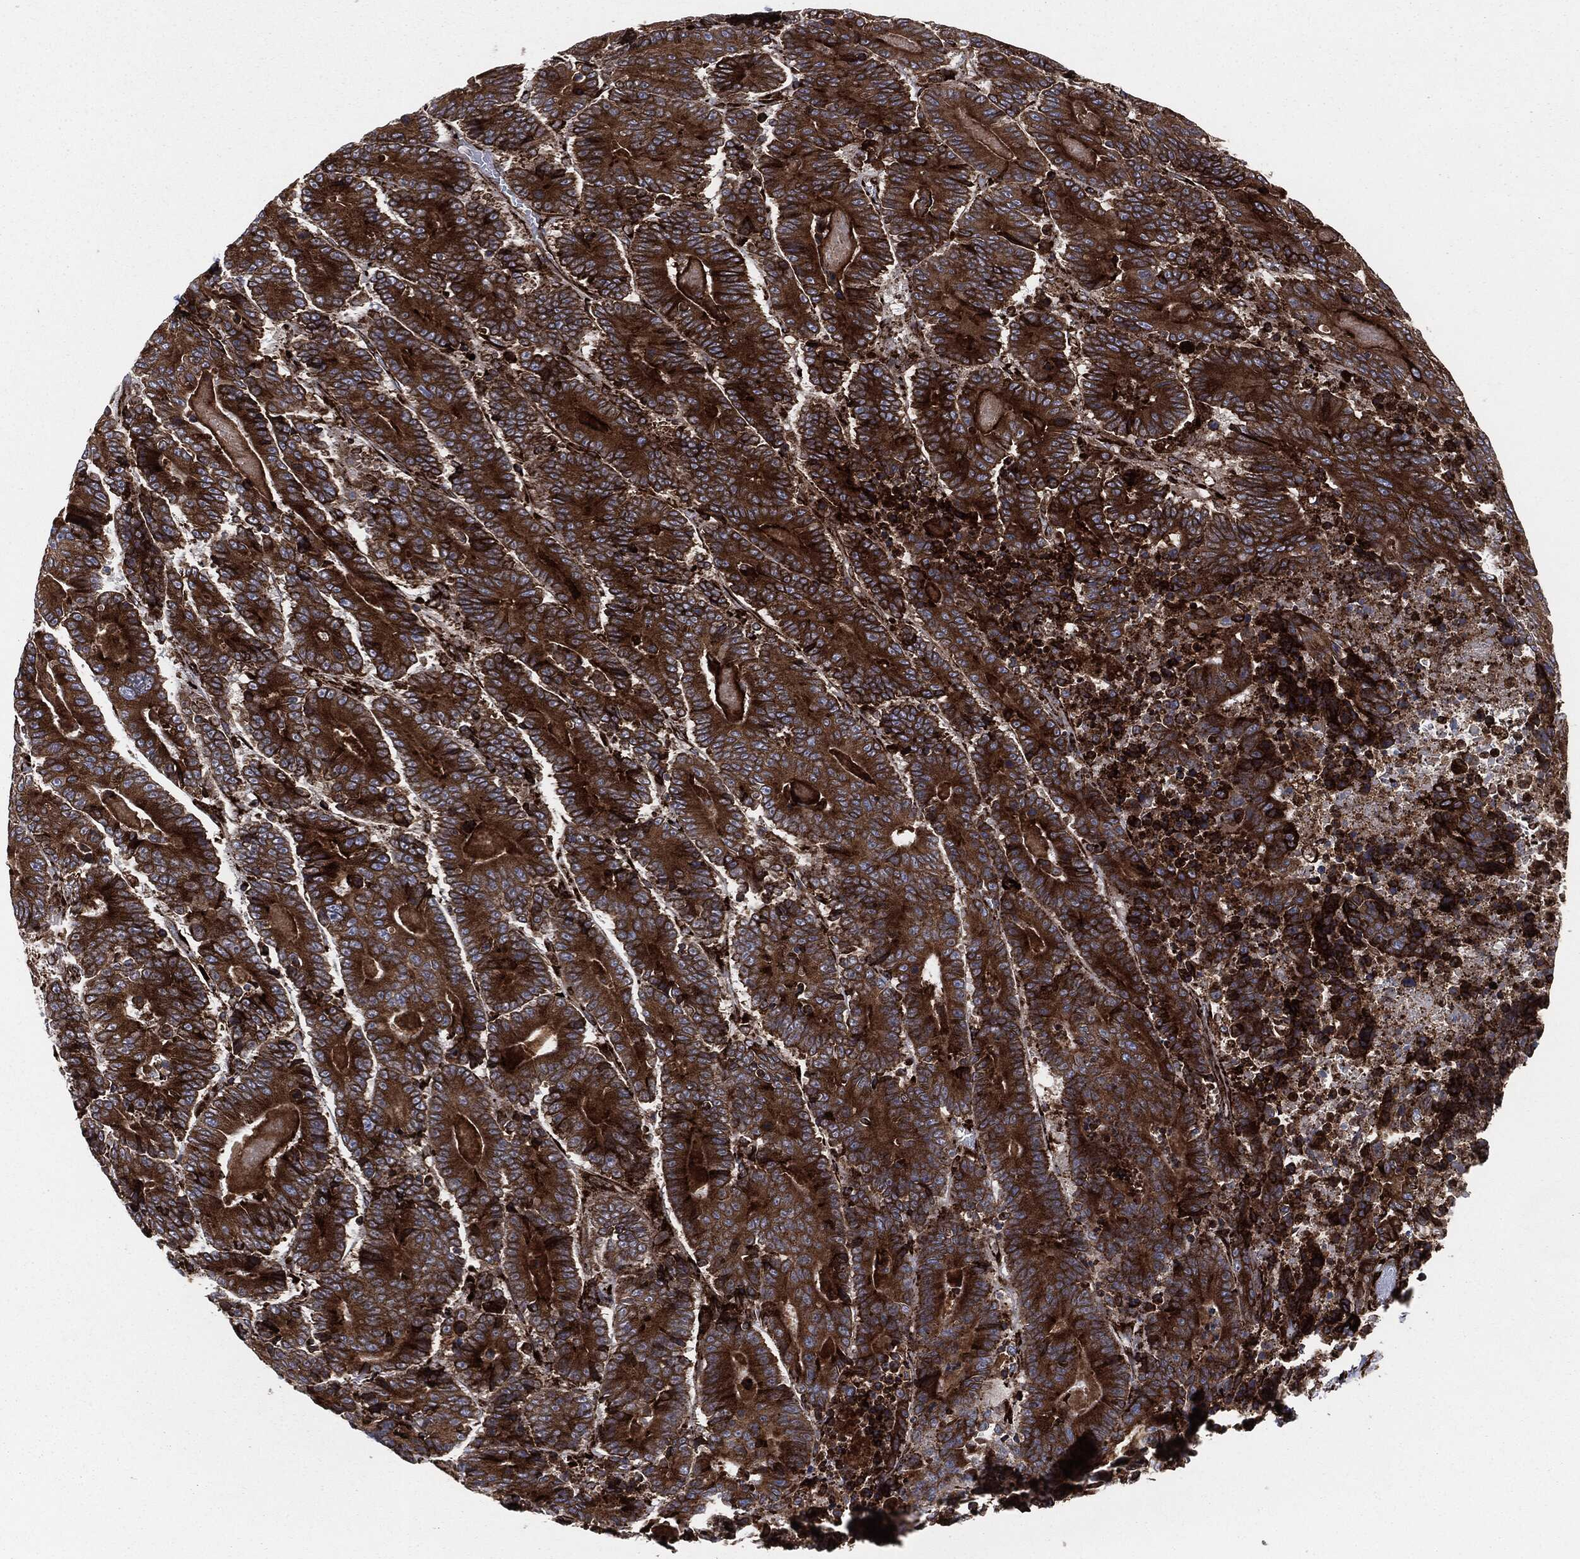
{"staining": {"intensity": "strong", "quantity": ">75%", "location": "cytoplasmic/membranous"}, "tissue": "colorectal cancer", "cell_type": "Tumor cells", "image_type": "cancer", "snomed": [{"axis": "morphology", "description": "Adenocarcinoma, NOS"}, {"axis": "topography", "description": "Colon"}], "caption": "Protein positivity by immunohistochemistry (IHC) reveals strong cytoplasmic/membranous staining in approximately >75% of tumor cells in adenocarcinoma (colorectal). Using DAB (3,3'-diaminobenzidine) (brown) and hematoxylin (blue) stains, captured at high magnification using brightfield microscopy.", "gene": "CALR", "patient": {"sex": "male", "age": 83}}